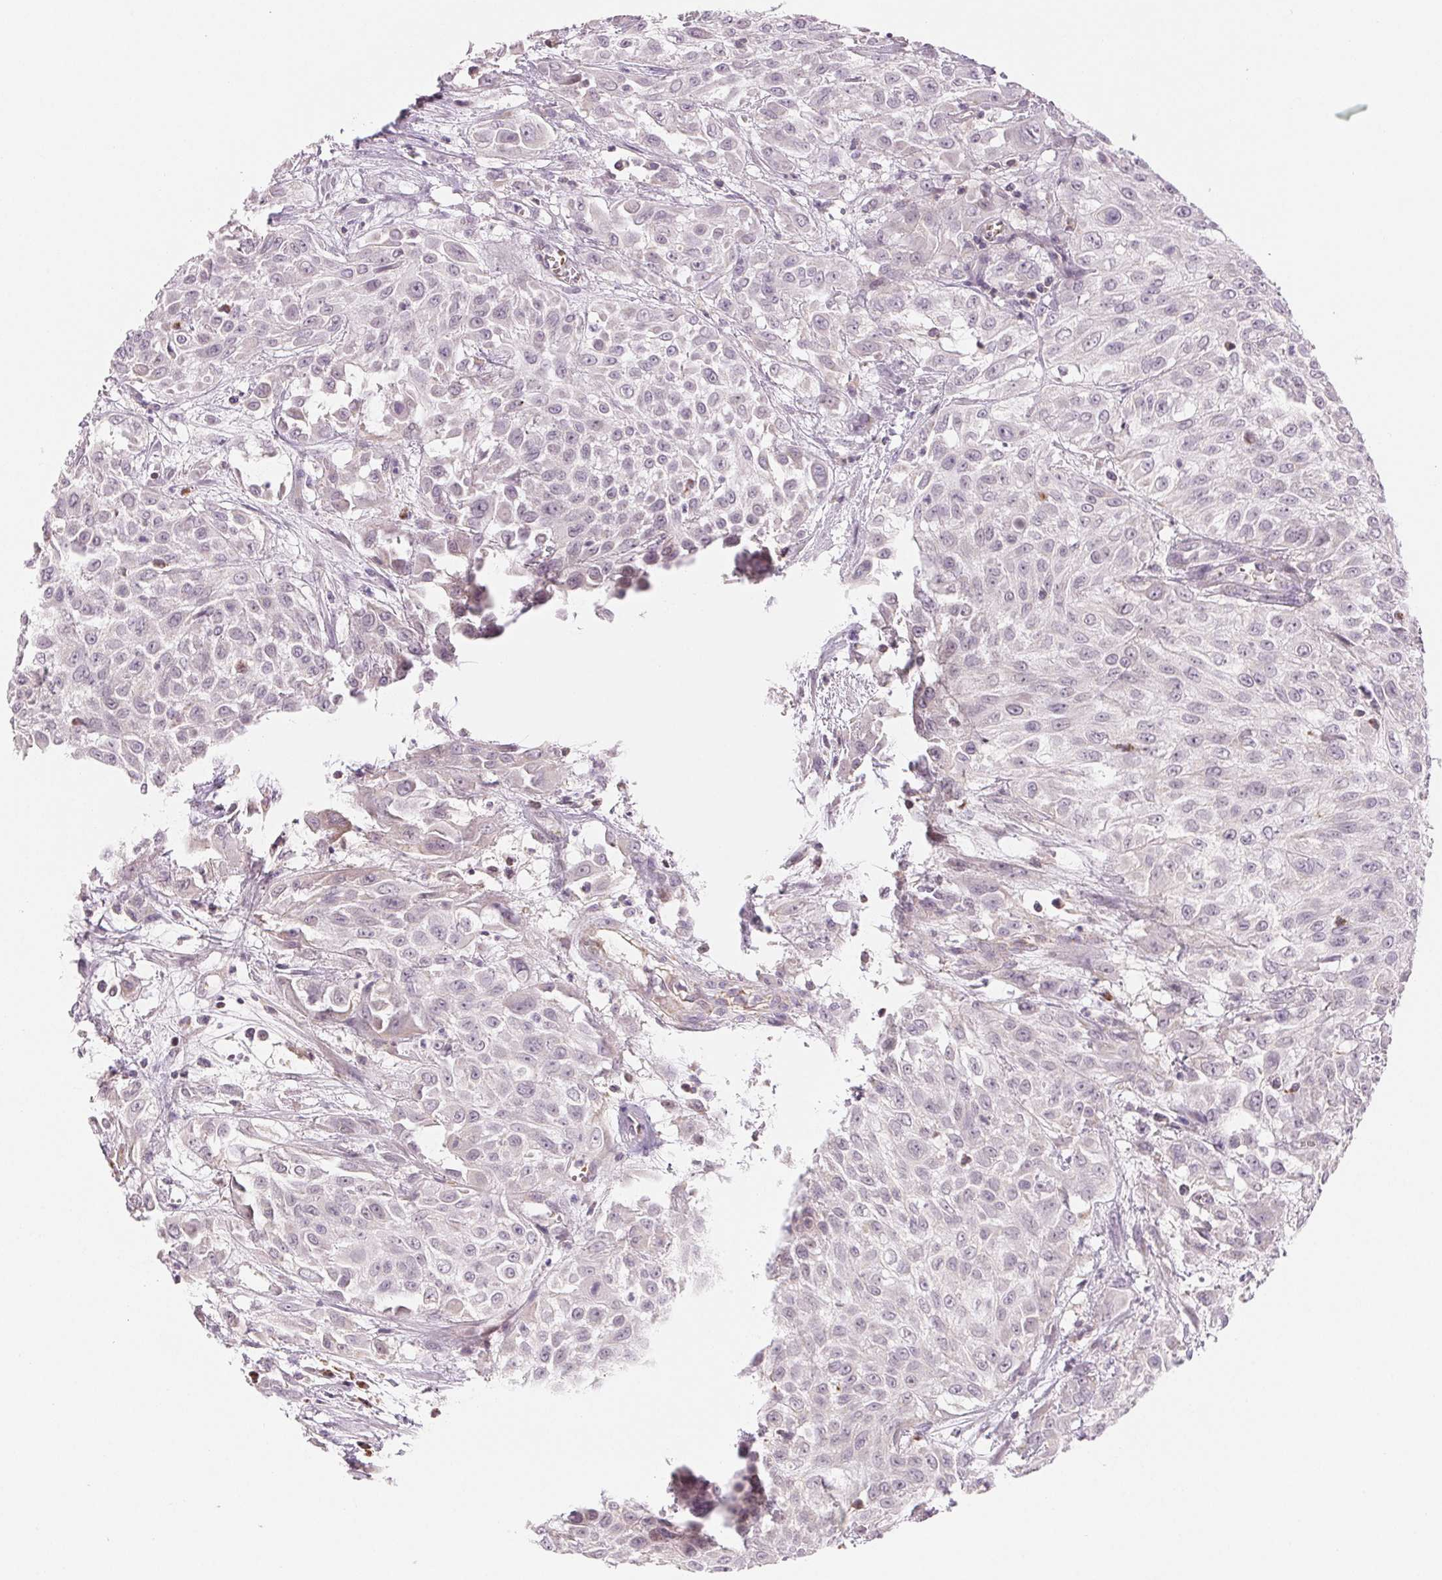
{"staining": {"intensity": "negative", "quantity": "none", "location": "none"}, "tissue": "urothelial cancer", "cell_type": "Tumor cells", "image_type": "cancer", "snomed": [{"axis": "morphology", "description": "Urothelial carcinoma, High grade"}, {"axis": "topography", "description": "Urinary bladder"}], "caption": "Immunohistochemical staining of human urothelial cancer demonstrates no significant staining in tumor cells. Brightfield microscopy of immunohistochemistry (IHC) stained with DAB (brown) and hematoxylin (blue), captured at high magnification.", "gene": "HINT2", "patient": {"sex": "male", "age": 57}}